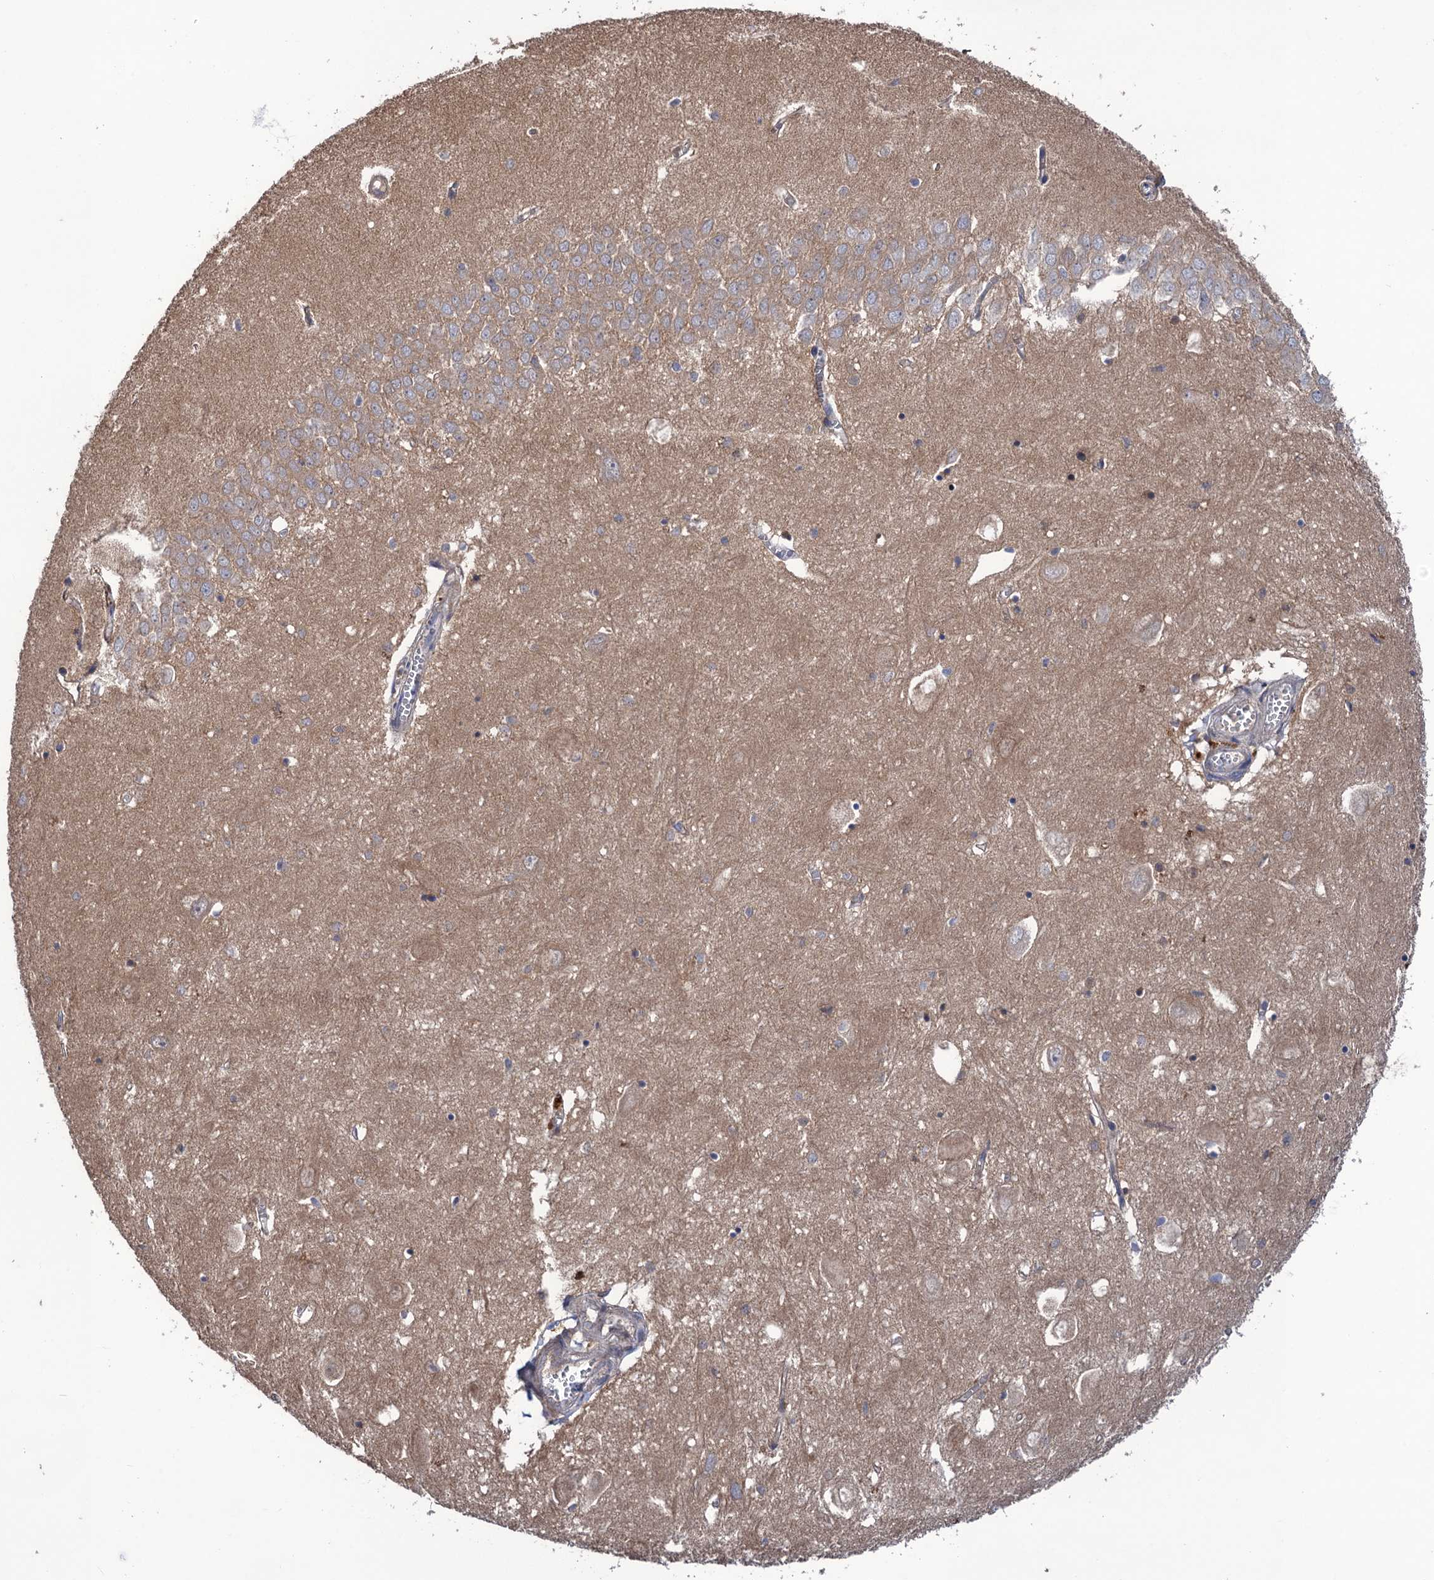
{"staining": {"intensity": "weak", "quantity": "<25%", "location": "cytoplasmic/membranous"}, "tissue": "hippocampus", "cell_type": "Glial cells", "image_type": "normal", "snomed": [{"axis": "morphology", "description": "Normal tissue, NOS"}, {"axis": "topography", "description": "Hippocampus"}], "caption": "Micrograph shows no protein staining in glial cells of normal hippocampus.", "gene": "DGKA", "patient": {"sex": "female", "age": 64}}